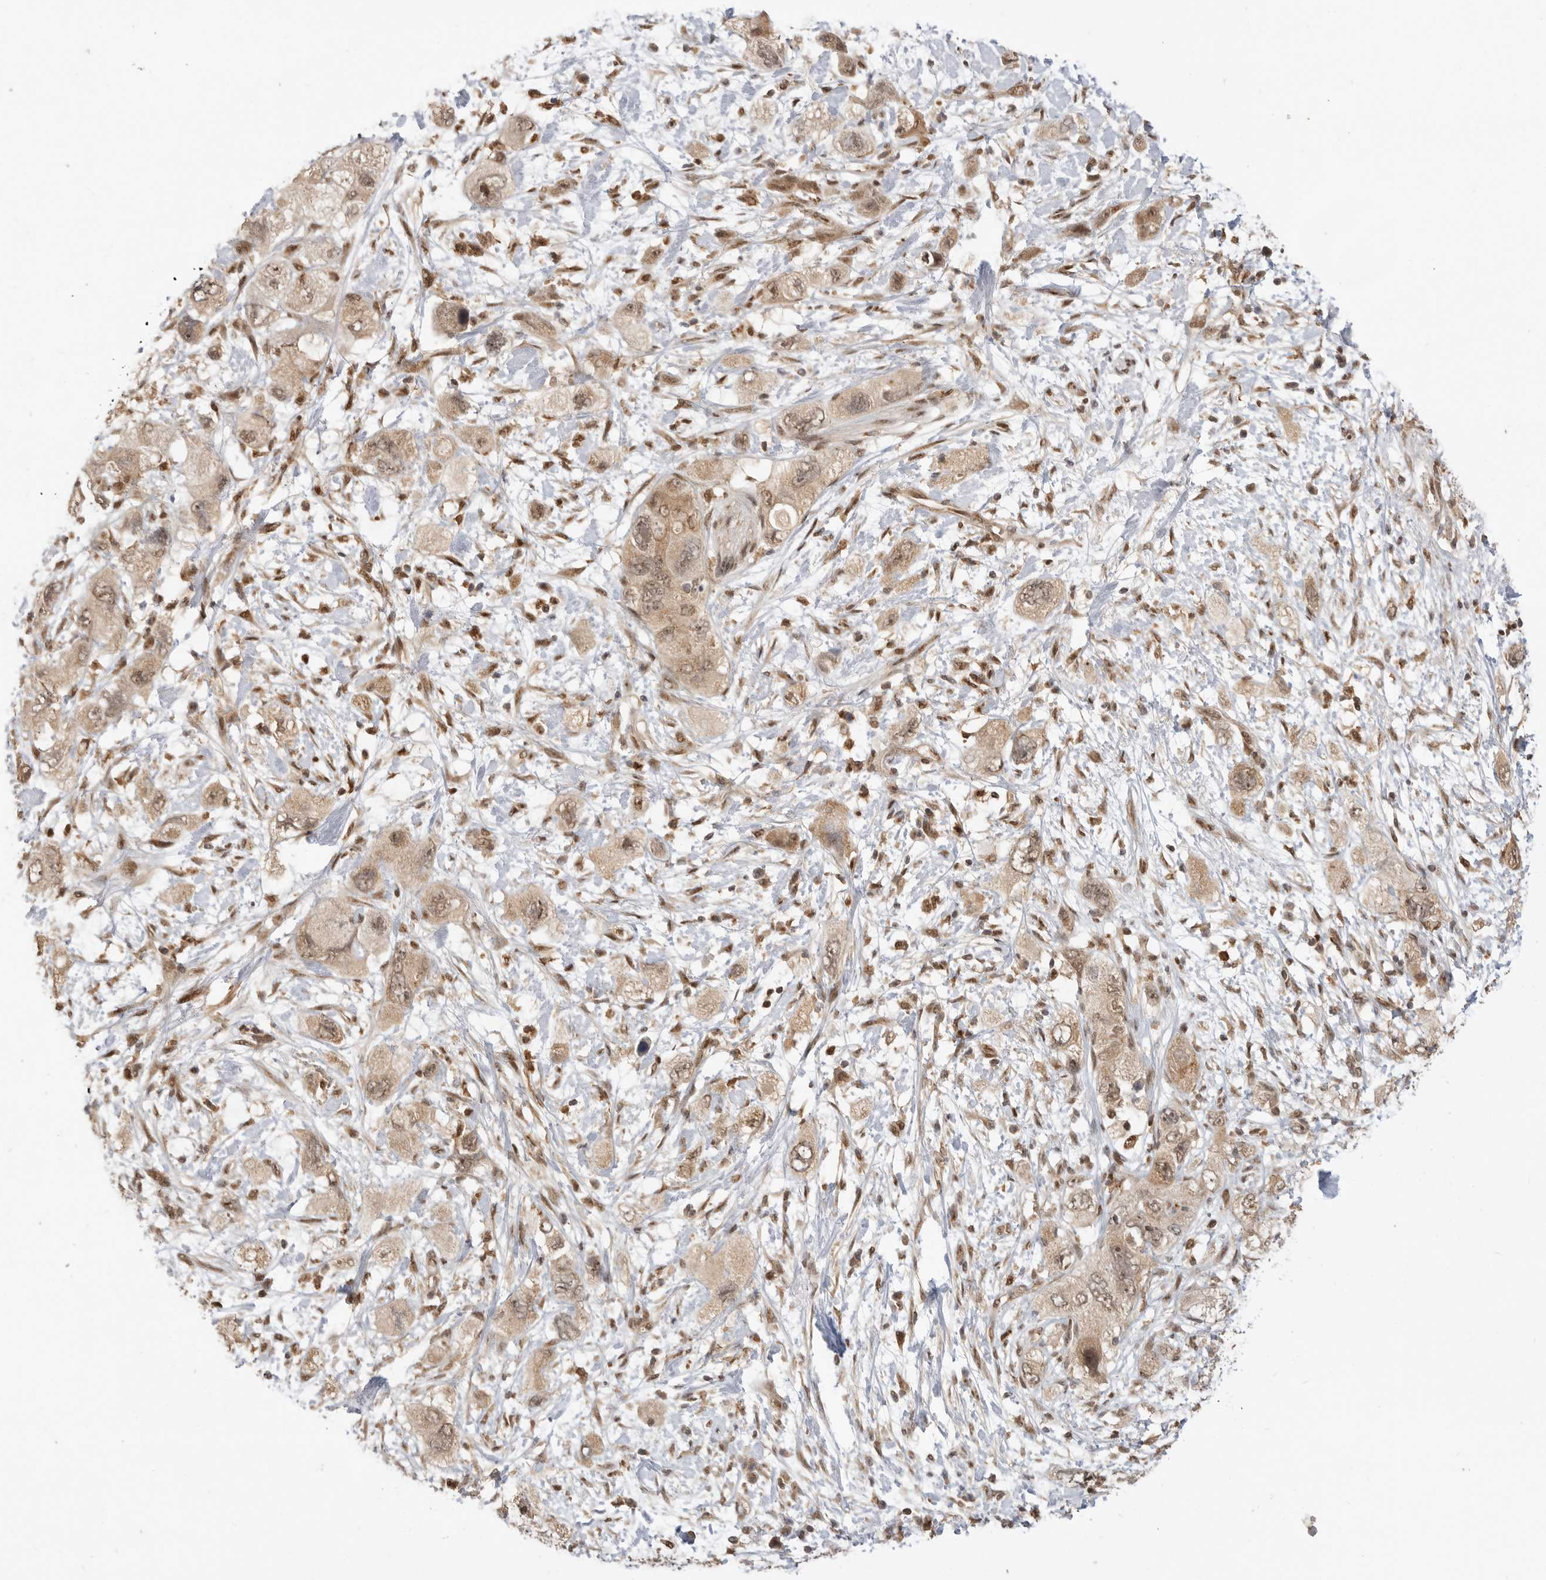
{"staining": {"intensity": "moderate", "quantity": ">75%", "location": "cytoplasmic/membranous"}, "tissue": "pancreatic cancer", "cell_type": "Tumor cells", "image_type": "cancer", "snomed": [{"axis": "morphology", "description": "Adenocarcinoma, NOS"}, {"axis": "topography", "description": "Pancreas"}], "caption": "Protein expression analysis of adenocarcinoma (pancreatic) displays moderate cytoplasmic/membranous staining in about >75% of tumor cells.", "gene": "ALKAL1", "patient": {"sex": "female", "age": 73}}